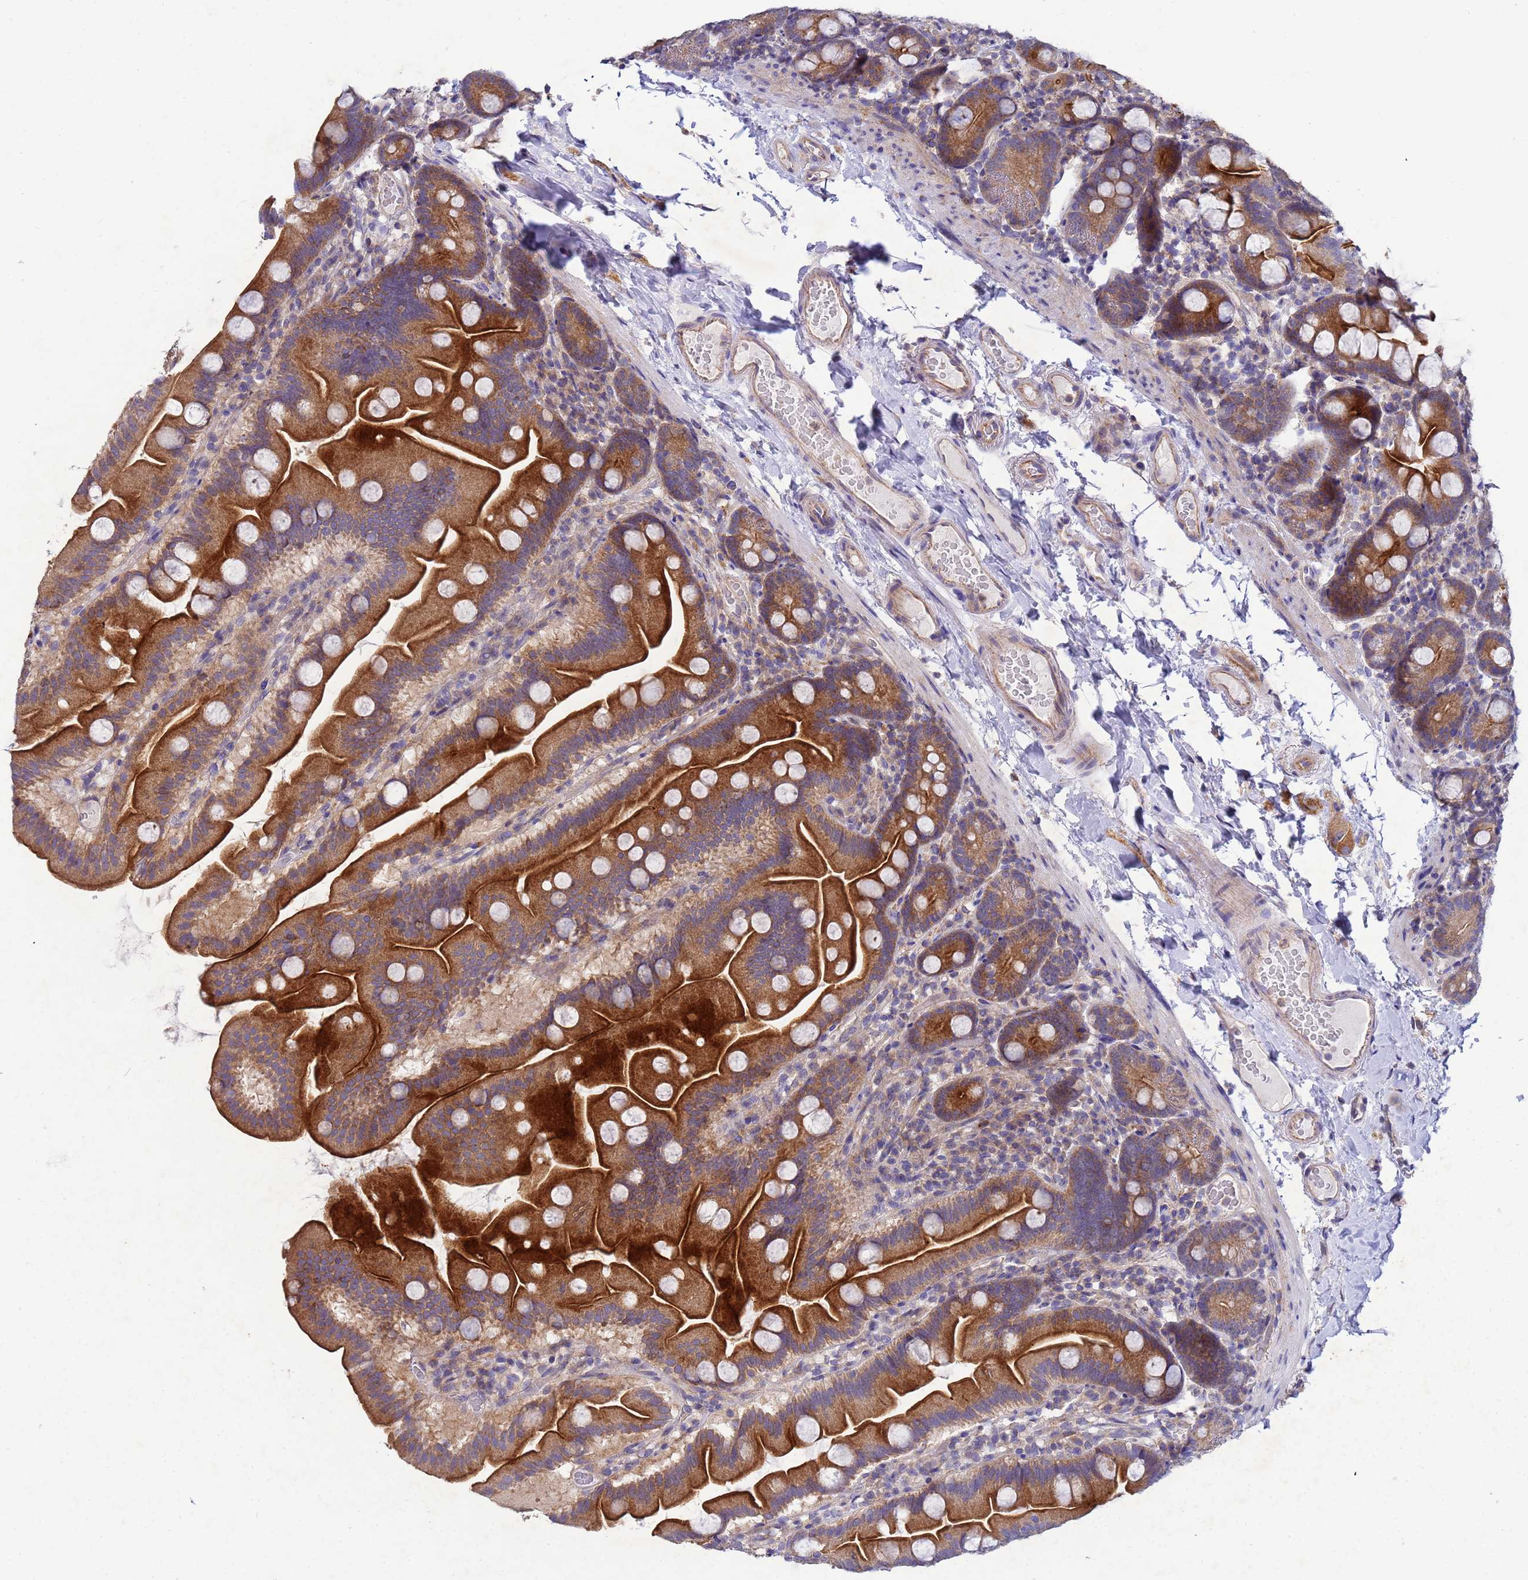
{"staining": {"intensity": "strong", "quantity": ">75%", "location": "cytoplasmic/membranous"}, "tissue": "small intestine", "cell_type": "Glandular cells", "image_type": "normal", "snomed": [{"axis": "morphology", "description": "Normal tissue, NOS"}, {"axis": "topography", "description": "Small intestine"}], "caption": "Strong cytoplasmic/membranous expression is seen in about >75% of glandular cells in unremarkable small intestine. Nuclei are stained in blue.", "gene": "CDC34", "patient": {"sex": "female", "age": 68}}